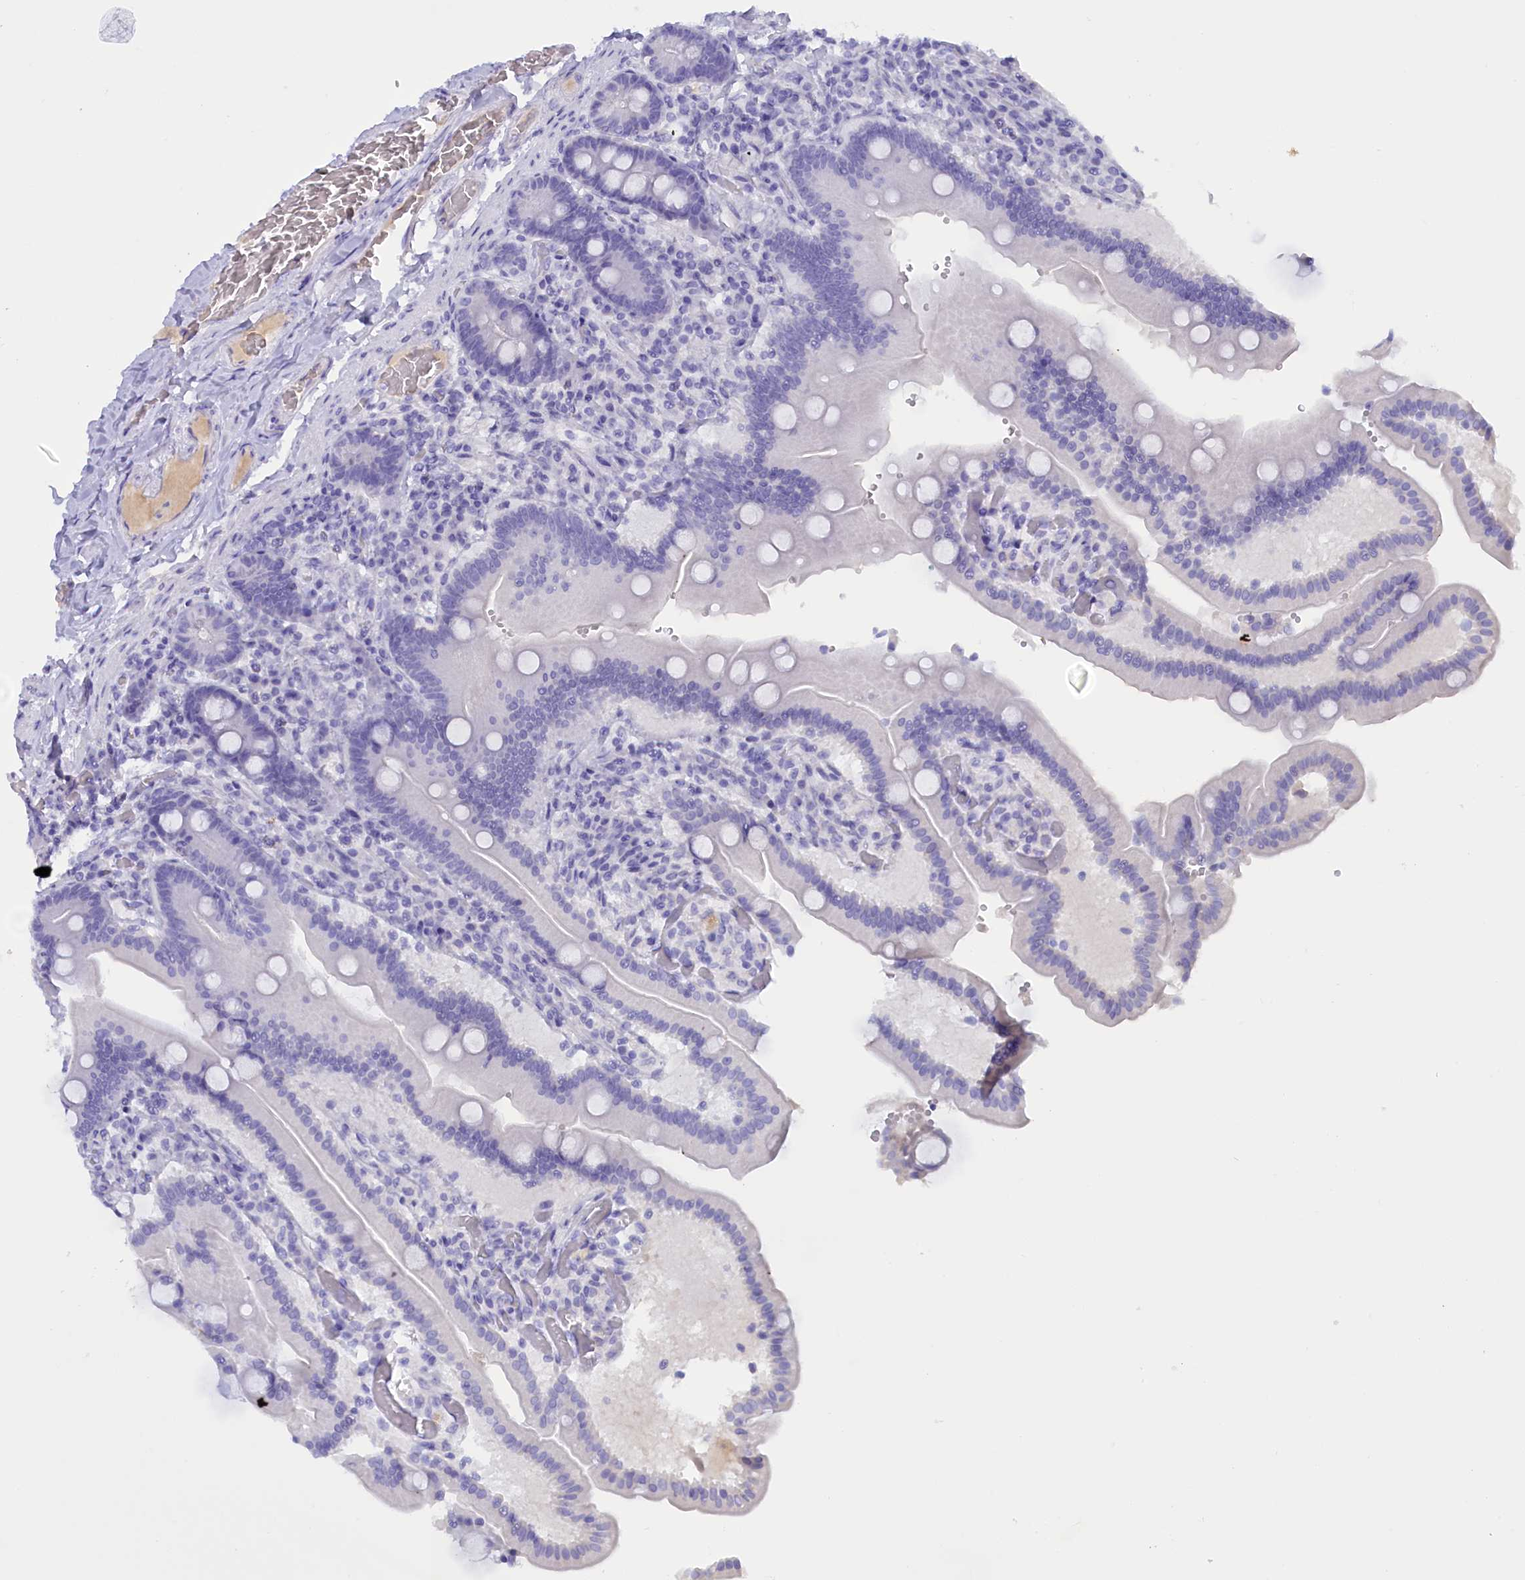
{"staining": {"intensity": "negative", "quantity": "none", "location": "none"}, "tissue": "duodenum", "cell_type": "Glandular cells", "image_type": "normal", "snomed": [{"axis": "morphology", "description": "Normal tissue, NOS"}, {"axis": "topography", "description": "Duodenum"}], "caption": "A photomicrograph of duodenum stained for a protein shows no brown staining in glandular cells. (DAB (3,3'-diaminobenzidine) immunohistochemistry (IHC) visualized using brightfield microscopy, high magnification).", "gene": "PROK2", "patient": {"sex": "female", "age": 62}}